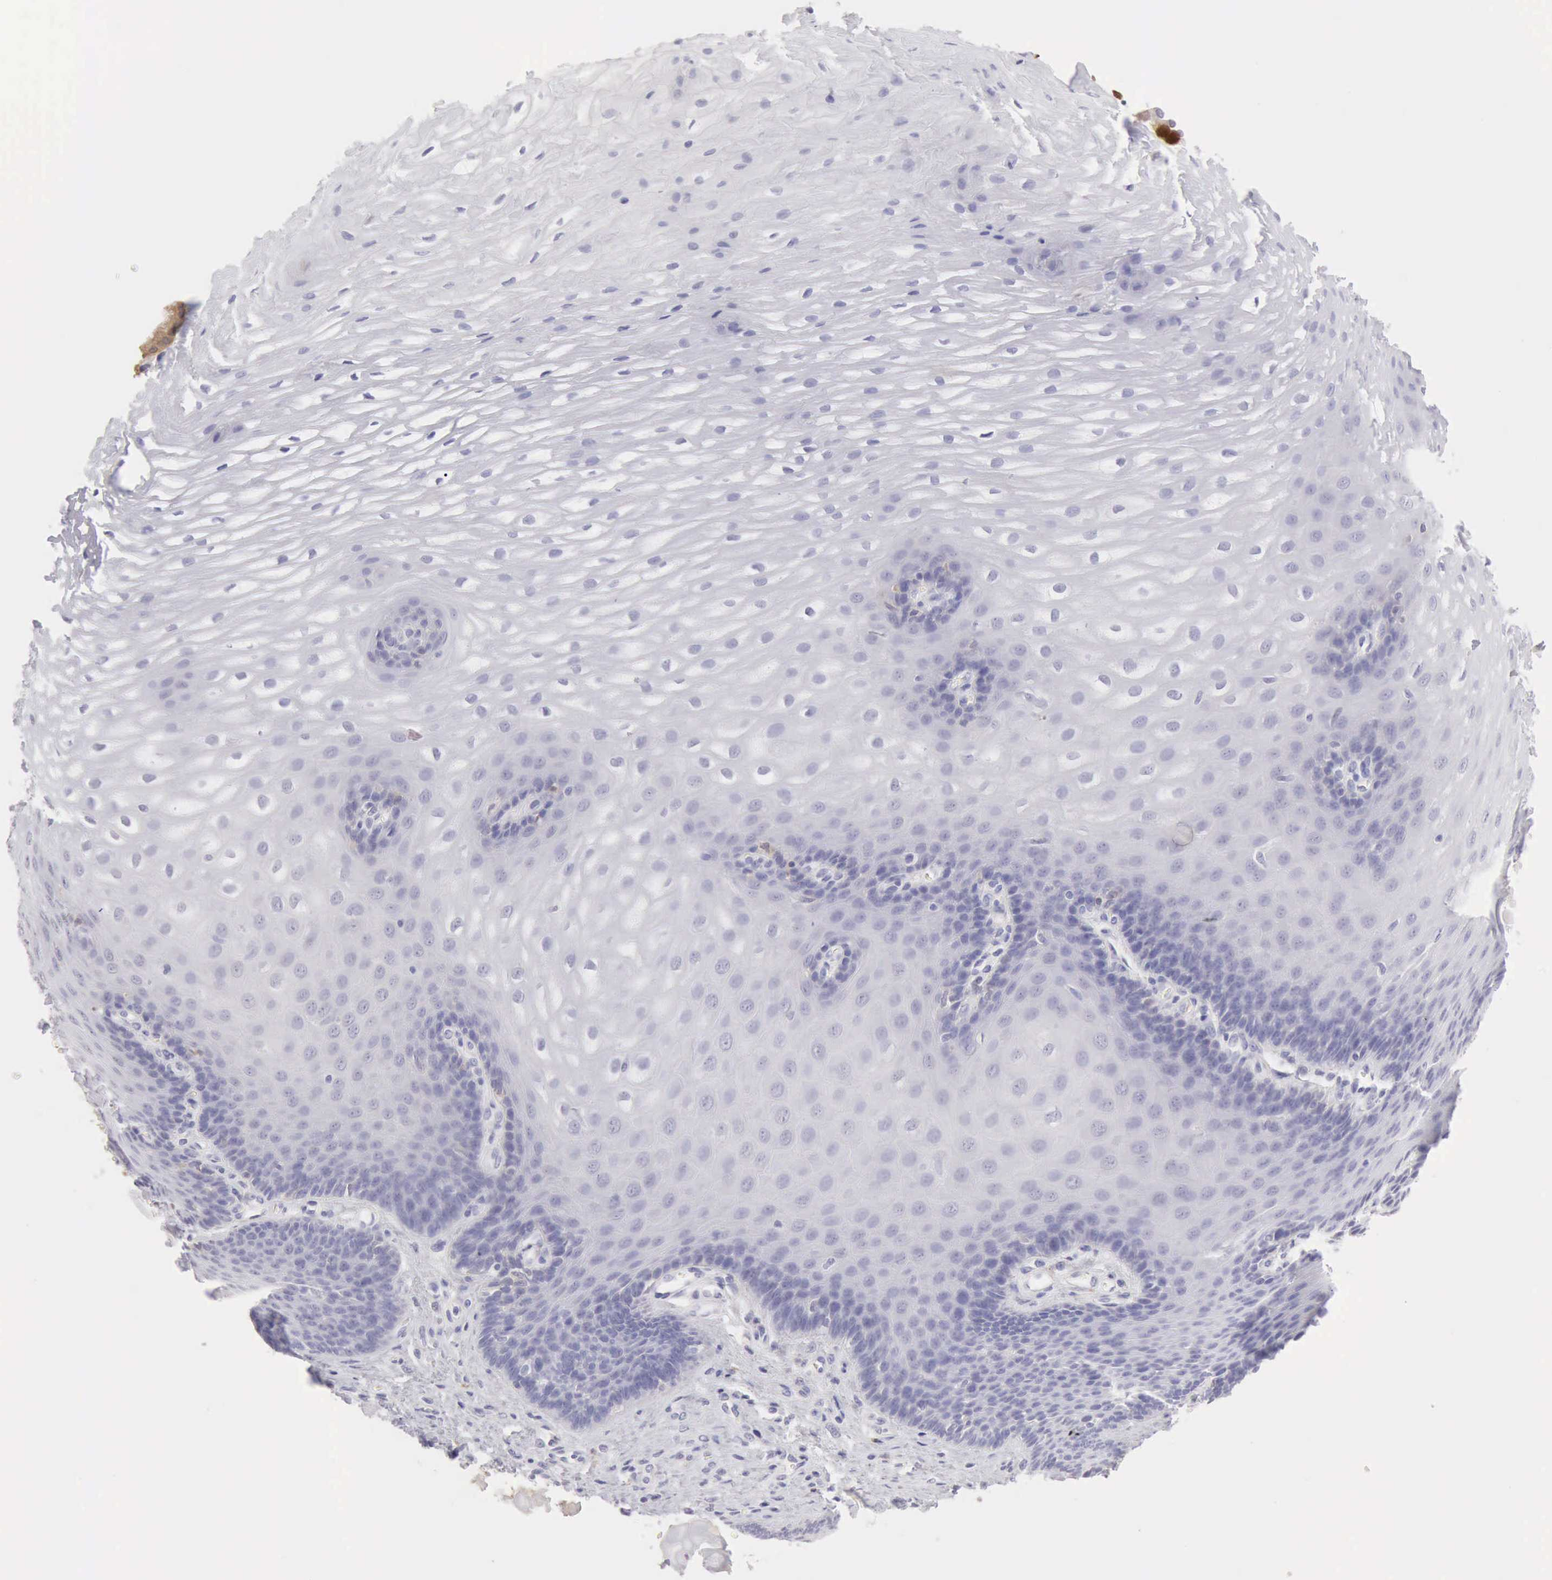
{"staining": {"intensity": "negative", "quantity": "none", "location": "none"}, "tissue": "esophagus", "cell_type": "Squamous epithelial cells", "image_type": "normal", "snomed": [{"axis": "morphology", "description": "Normal tissue, NOS"}, {"axis": "morphology", "description": "Adenocarcinoma, NOS"}, {"axis": "topography", "description": "Esophagus"}, {"axis": "topography", "description": "Stomach"}], "caption": "Immunohistochemistry (IHC) micrograph of unremarkable esophagus: esophagus stained with DAB reveals no significant protein positivity in squamous epithelial cells.", "gene": "RNASE1", "patient": {"sex": "male", "age": 62}}